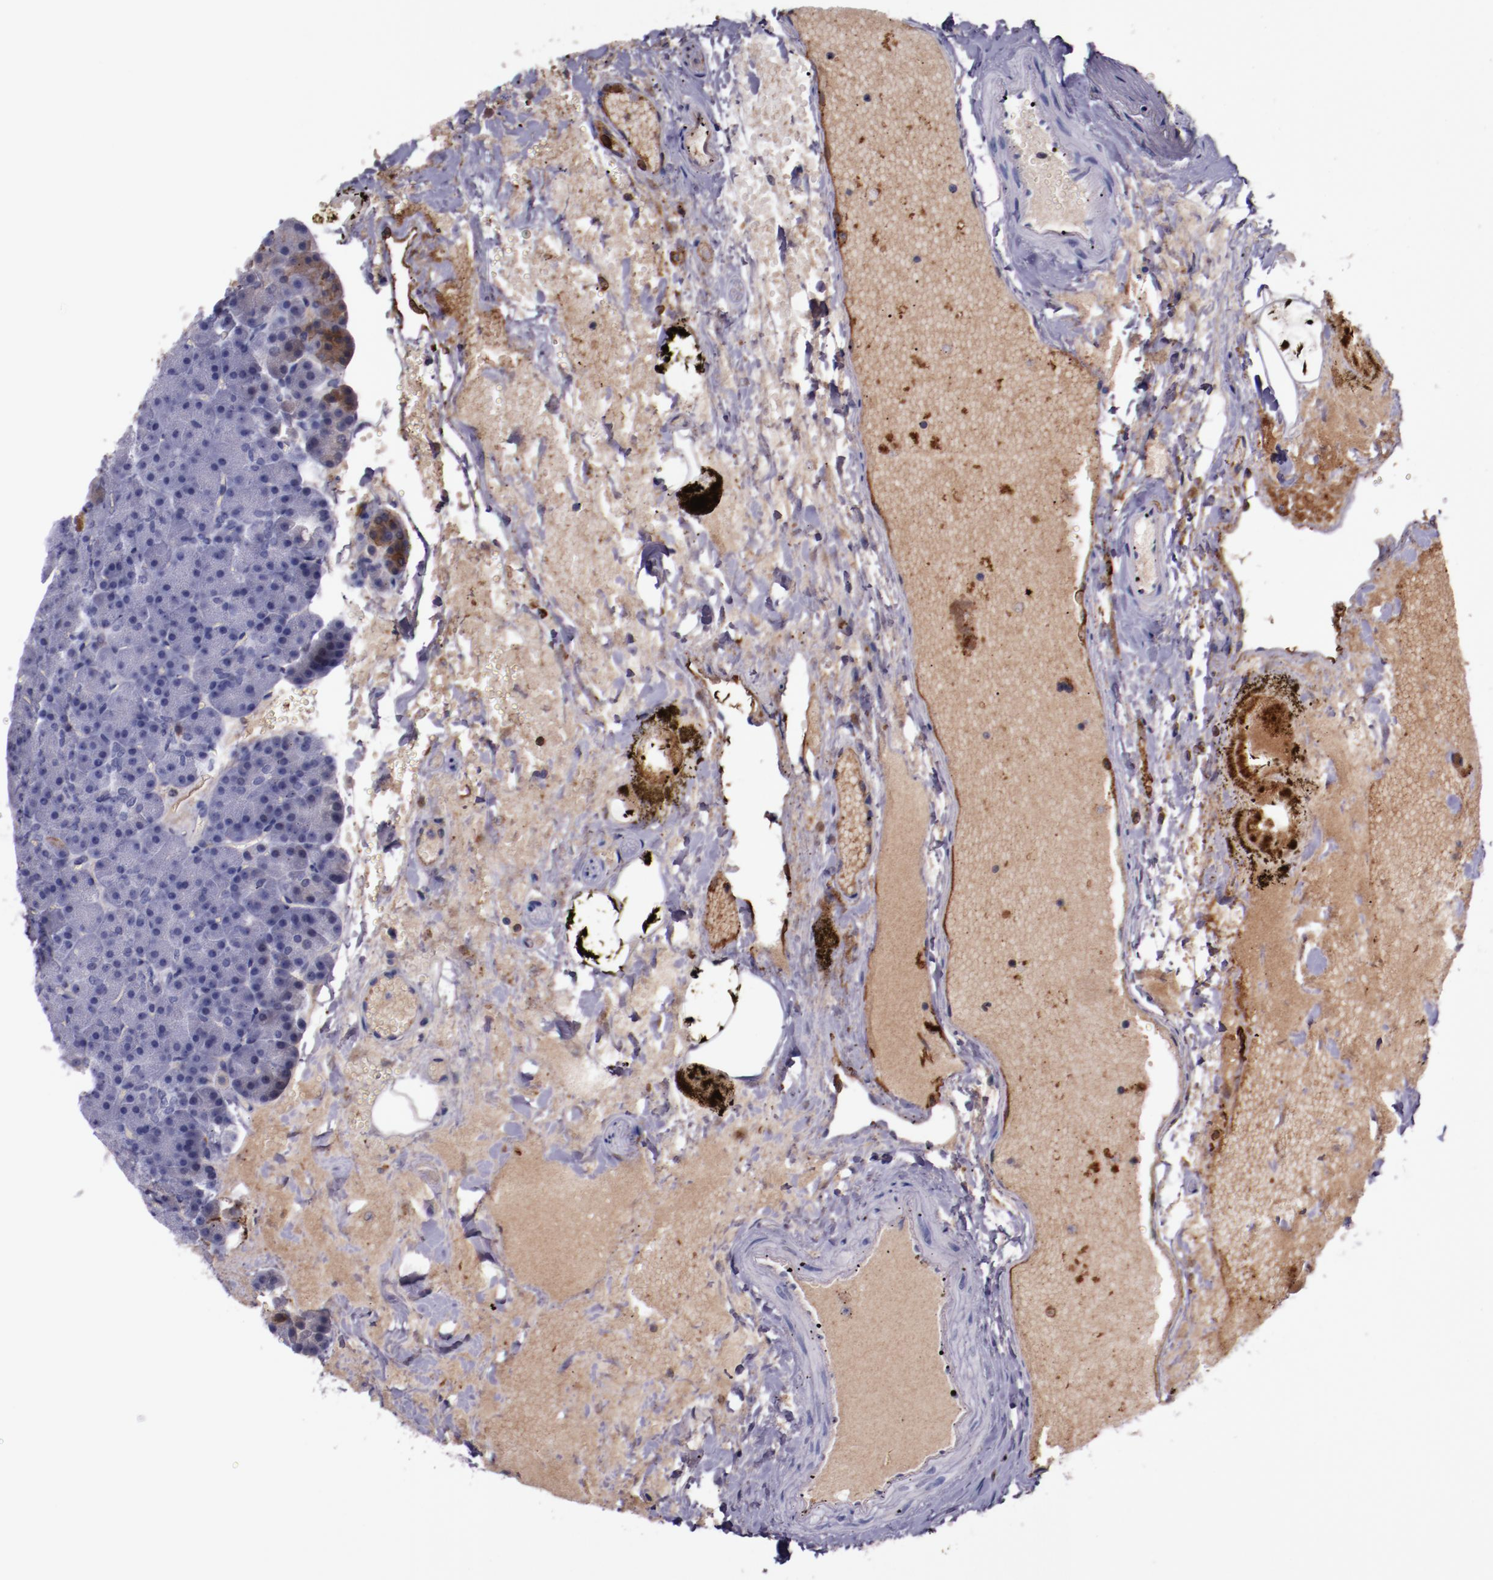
{"staining": {"intensity": "negative", "quantity": "none", "location": "none"}, "tissue": "pancreas", "cell_type": "Exocrine glandular cells", "image_type": "normal", "snomed": [{"axis": "morphology", "description": "Normal tissue, NOS"}, {"axis": "topography", "description": "Pancreas"}], "caption": "The micrograph shows no staining of exocrine glandular cells in normal pancreas. The staining was performed using DAB to visualize the protein expression in brown, while the nuclei were stained in blue with hematoxylin (Magnification: 20x).", "gene": "APOH", "patient": {"sex": "female", "age": 35}}